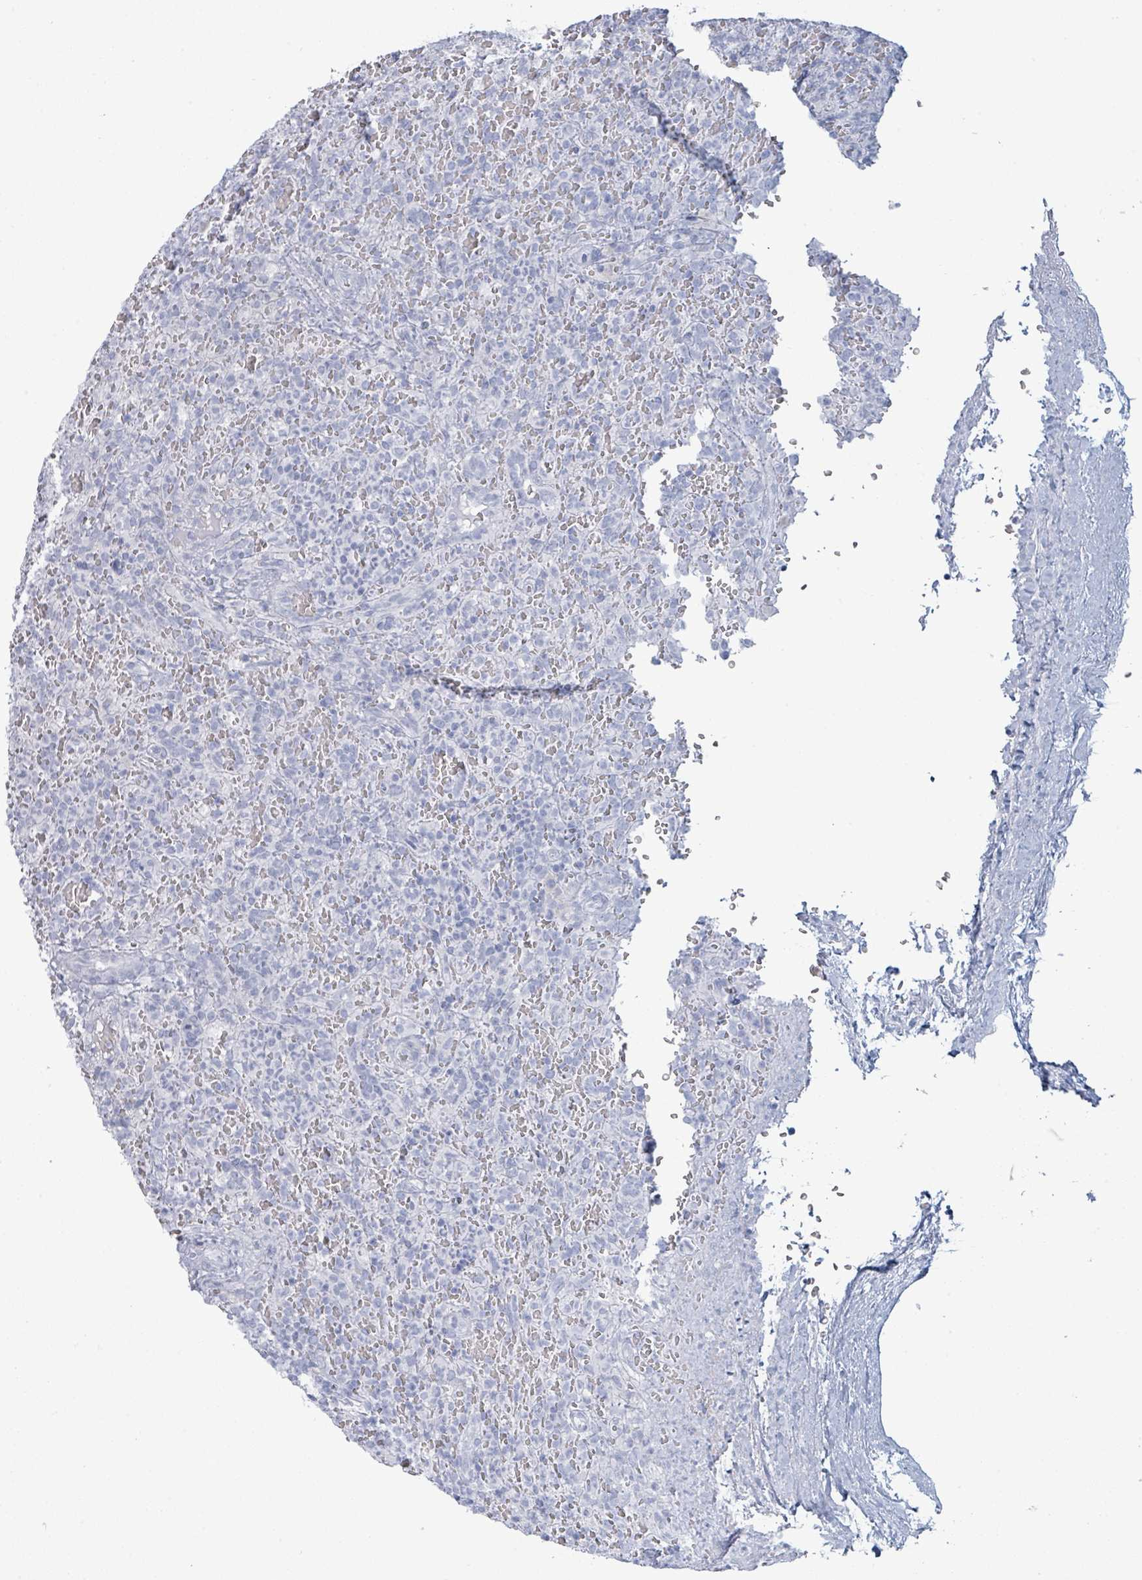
{"staining": {"intensity": "negative", "quantity": "none", "location": "none"}, "tissue": "lymphoma", "cell_type": "Tumor cells", "image_type": "cancer", "snomed": [{"axis": "morphology", "description": "Malignant lymphoma, non-Hodgkin's type, Low grade"}, {"axis": "topography", "description": "Spleen"}], "caption": "High power microscopy photomicrograph of an immunohistochemistry photomicrograph of lymphoma, revealing no significant expression in tumor cells.", "gene": "PGA3", "patient": {"sex": "female", "age": 64}}